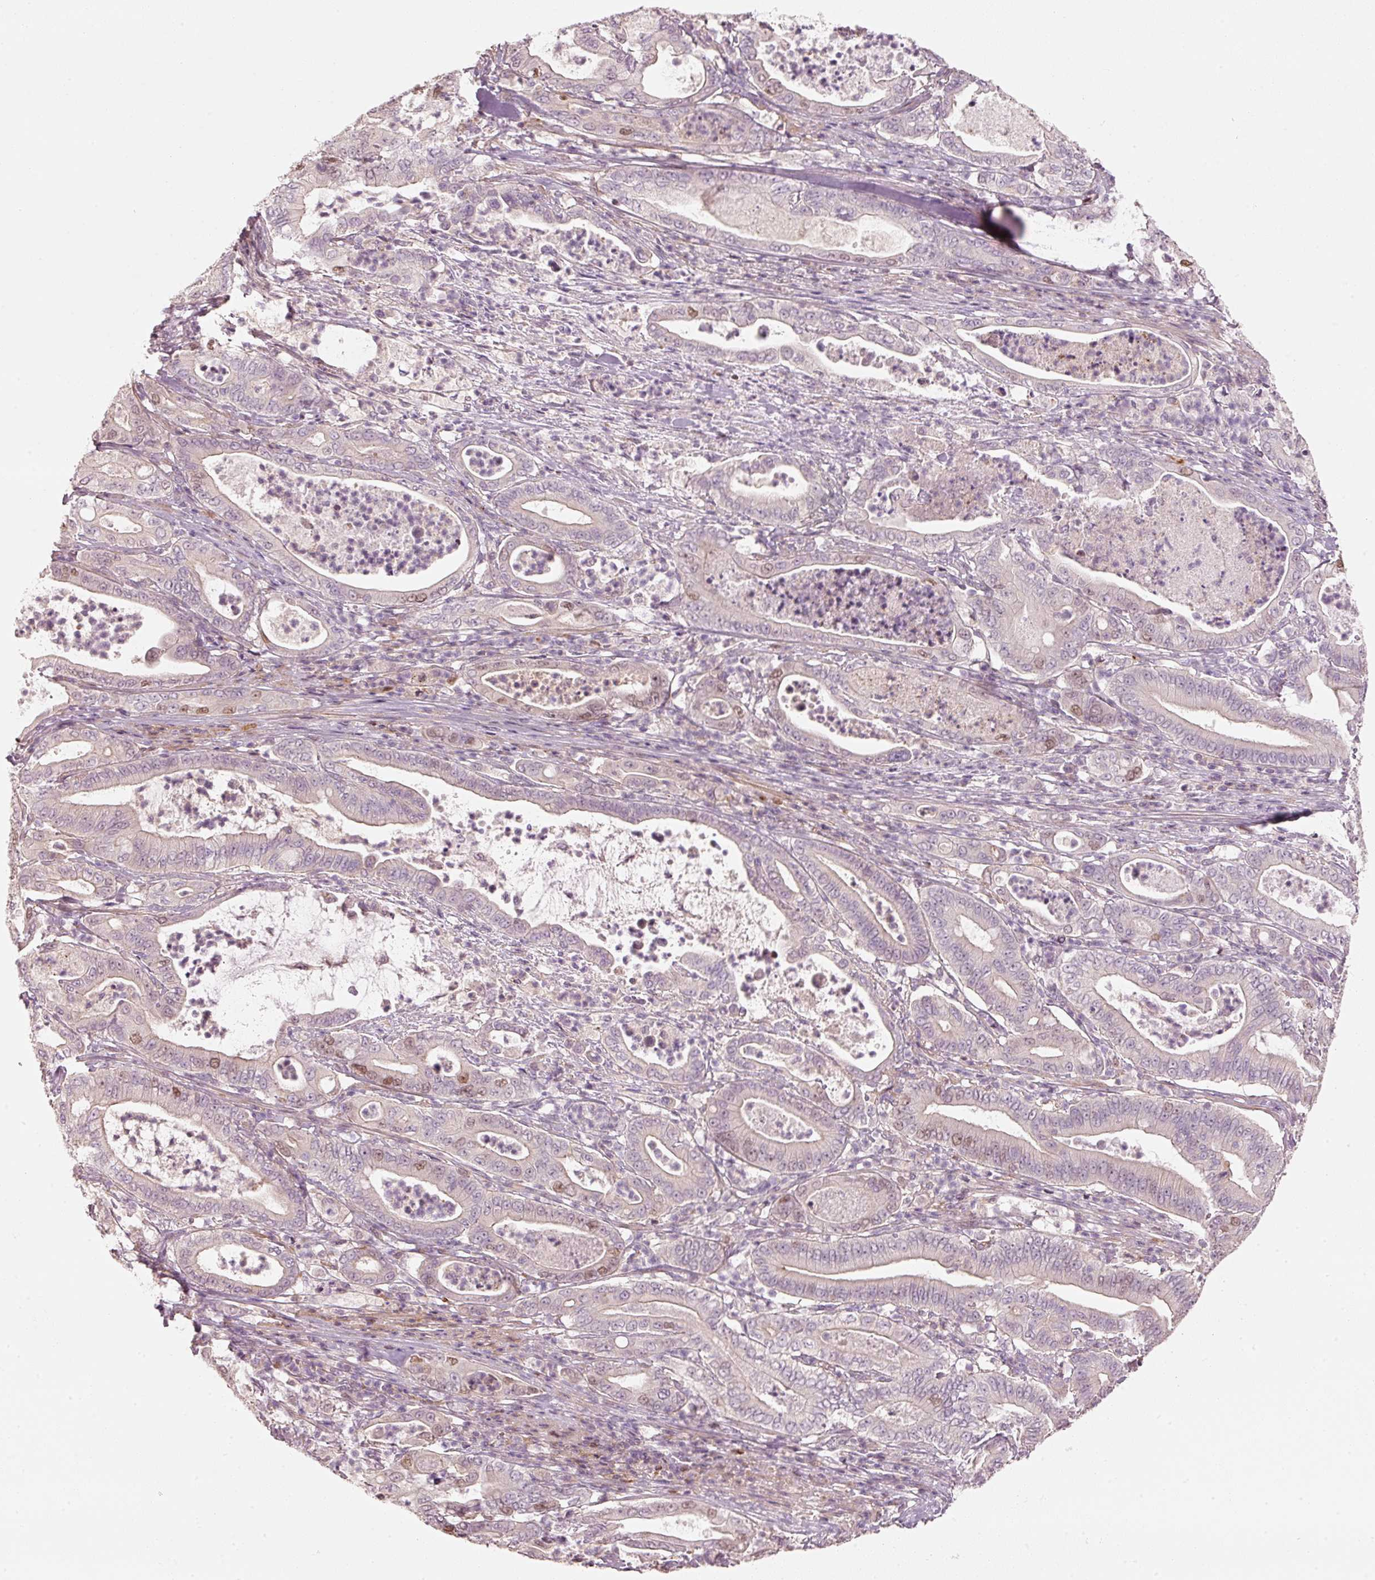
{"staining": {"intensity": "moderate", "quantity": "<25%", "location": "nuclear"}, "tissue": "pancreatic cancer", "cell_type": "Tumor cells", "image_type": "cancer", "snomed": [{"axis": "morphology", "description": "Adenocarcinoma, NOS"}, {"axis": "topography", "description": "Pancreas"}], "caption": "Tumor cells display low levels of moderate nuclear expression in about <25% of cells in adenocarcinoma (pancreatic).", "gene": "TREX2", "patient": {"sex": "male", "age": 71}}